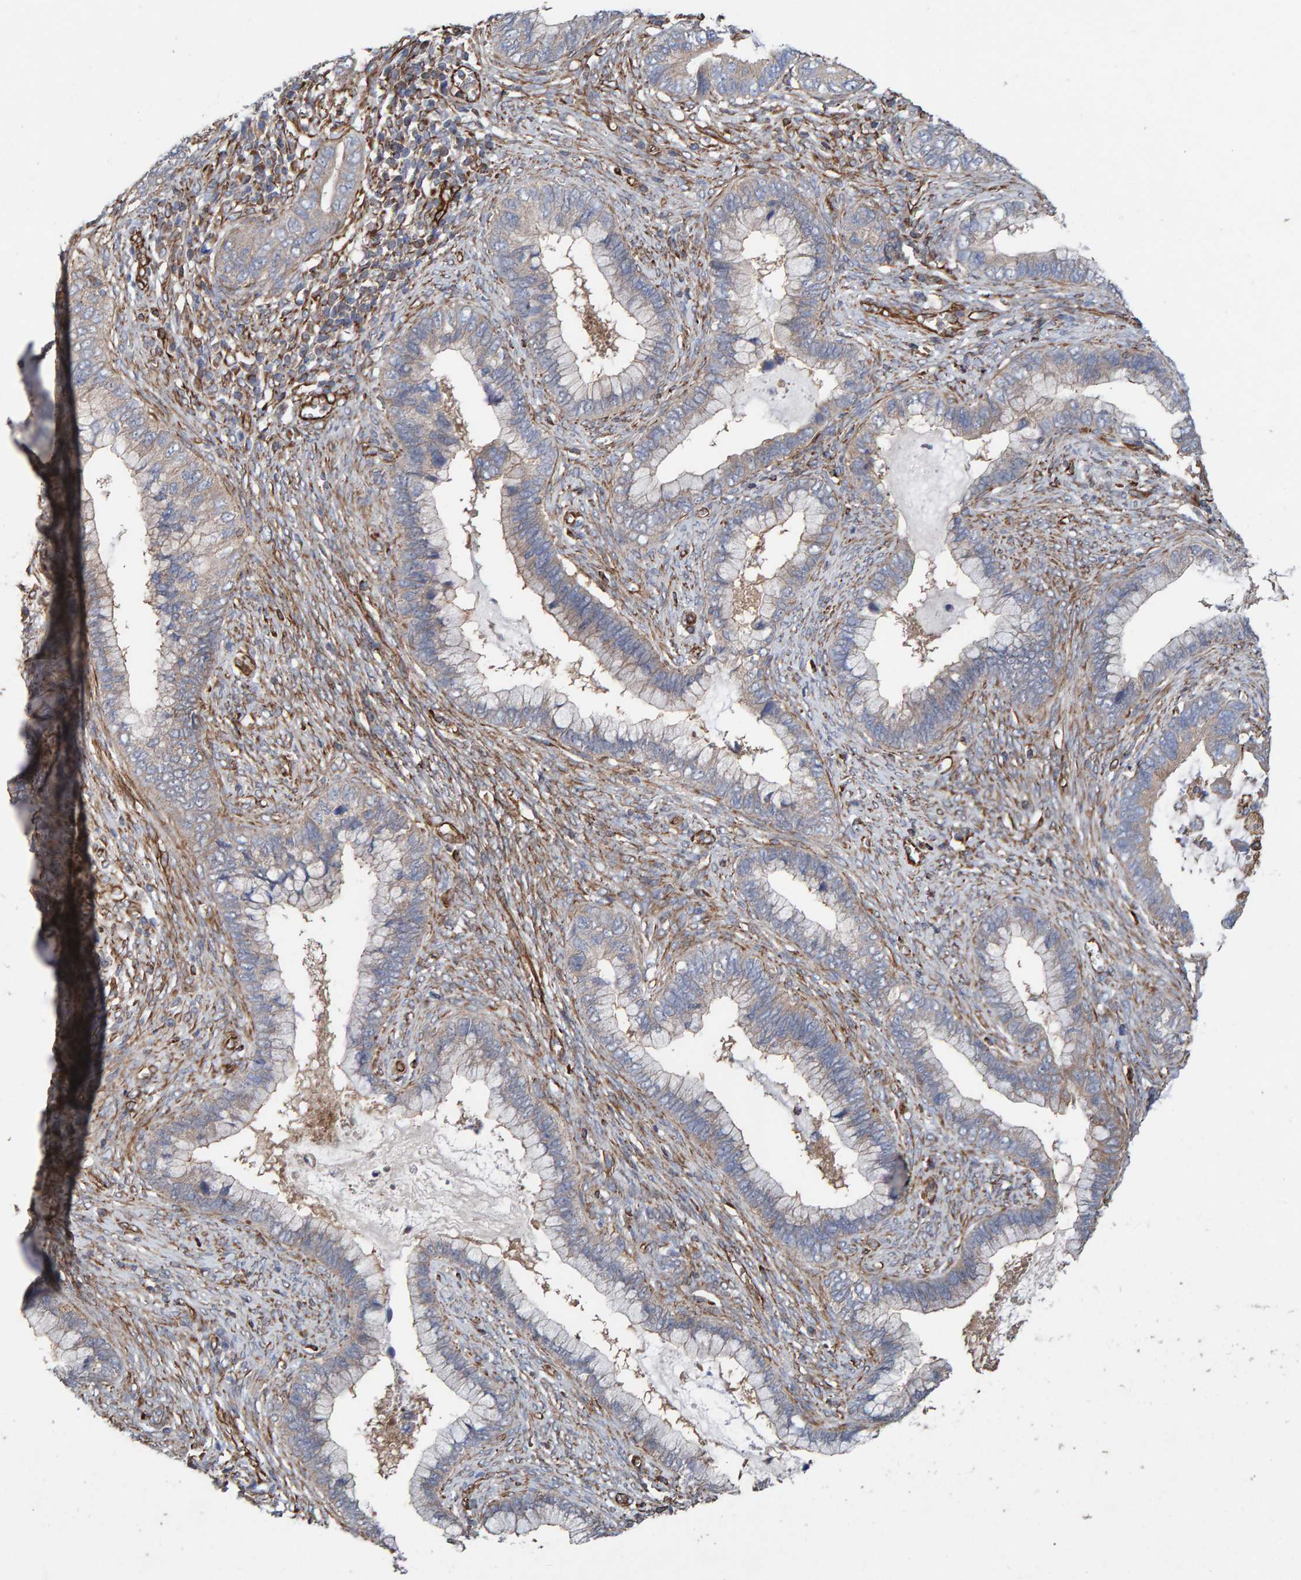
{"staining": {"intensity": "negative", "quantity": "none", "location": "none"}, "tissue": "cervical cancer", "cell_type": "Tumor cells", "image_type": "cancer", "snomed": [{"axis": "morphology", "description": "Adenocarcinoma, NOS"}, {"axis": "topography", "description": "Cervix"}], "caption": "Tumor cells are negative for protein expression in human adenocarcinoma (cervical). The staining is performed using DAB brown chromogen with nuclei counter-stained in using hematoxylin.", "gene": "ZNF347", "patient": {"sex": "female", "age": 44}}